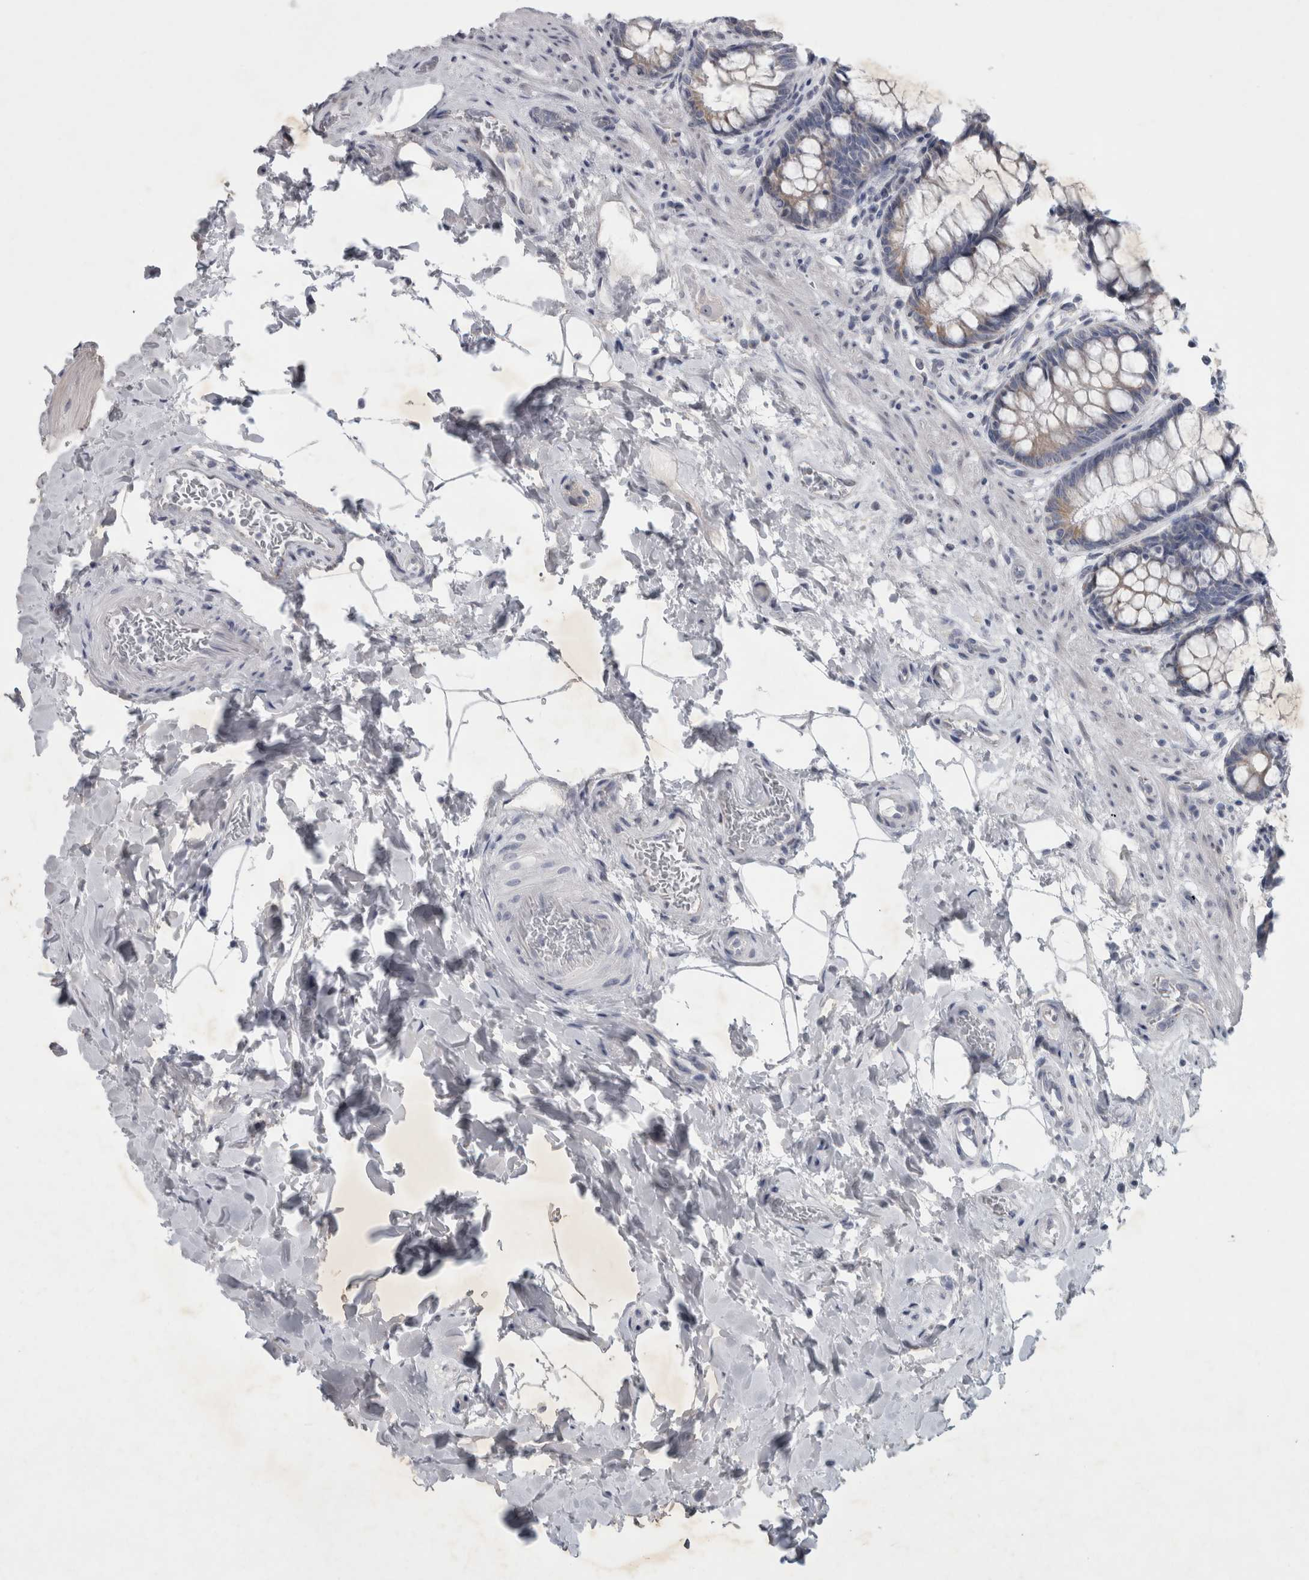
{"staining": {"intensity": "moderate", "quantity": ">75%", "location": "cytoplasmic/membranous"}, "tissue": "rectum", "cell_type": "Glandular cells", "image_type": "normal", "snomed": [{"axis": "morphology", "description": "Normal tissue, NOS"}, {"axis": "topography", "description": "Rectum"}], "caption": "IHC histopathology image of normal rectum: rectum stained using IHC demonstrates medium levels of moderate protein expression localized specifically in the cytoplasmic/membranous of glandular cells, appearing as a cytoplasmic/membranous brown color.", "gene": "FXYD7", "patient": {"sex": "male", "age": 64}}